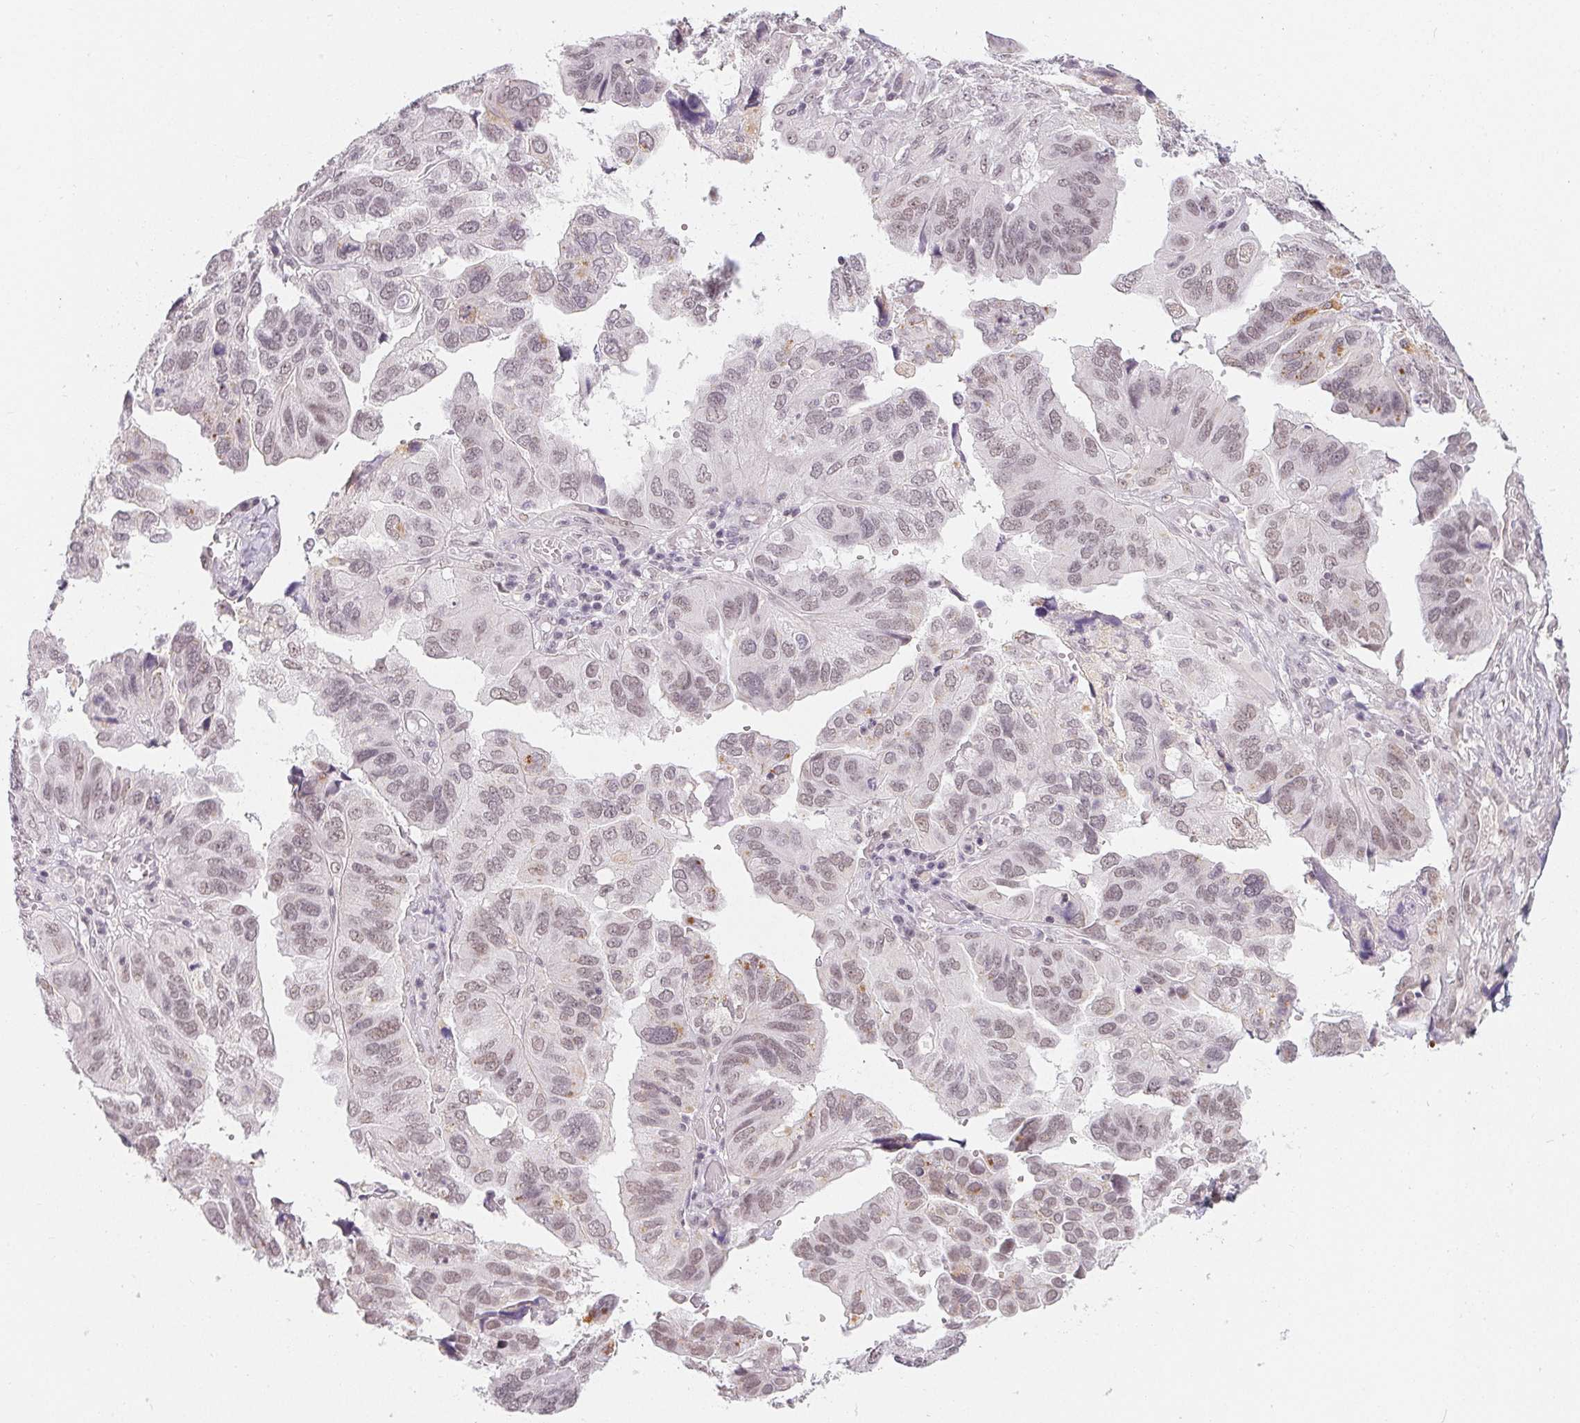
{"staining": {"intensity": "weak", "quantity": "25%-75%", "location": "nuclear"}, "tissue": "ovarian cancer", "cell_type": "Tumor cells", "image_type": "cancer", "snomed": [{"axis": "morphology", "description": "Cystadenocarcinoma, serous, NOS"}, {"axis": "topography", "description": "Ovary"}], "caption": "Human ovarian cancer stained with a protein marker displays weak staining in tumor cells.", "gene": "NXF3", "patient": {"sex": "female", "age": 79}}